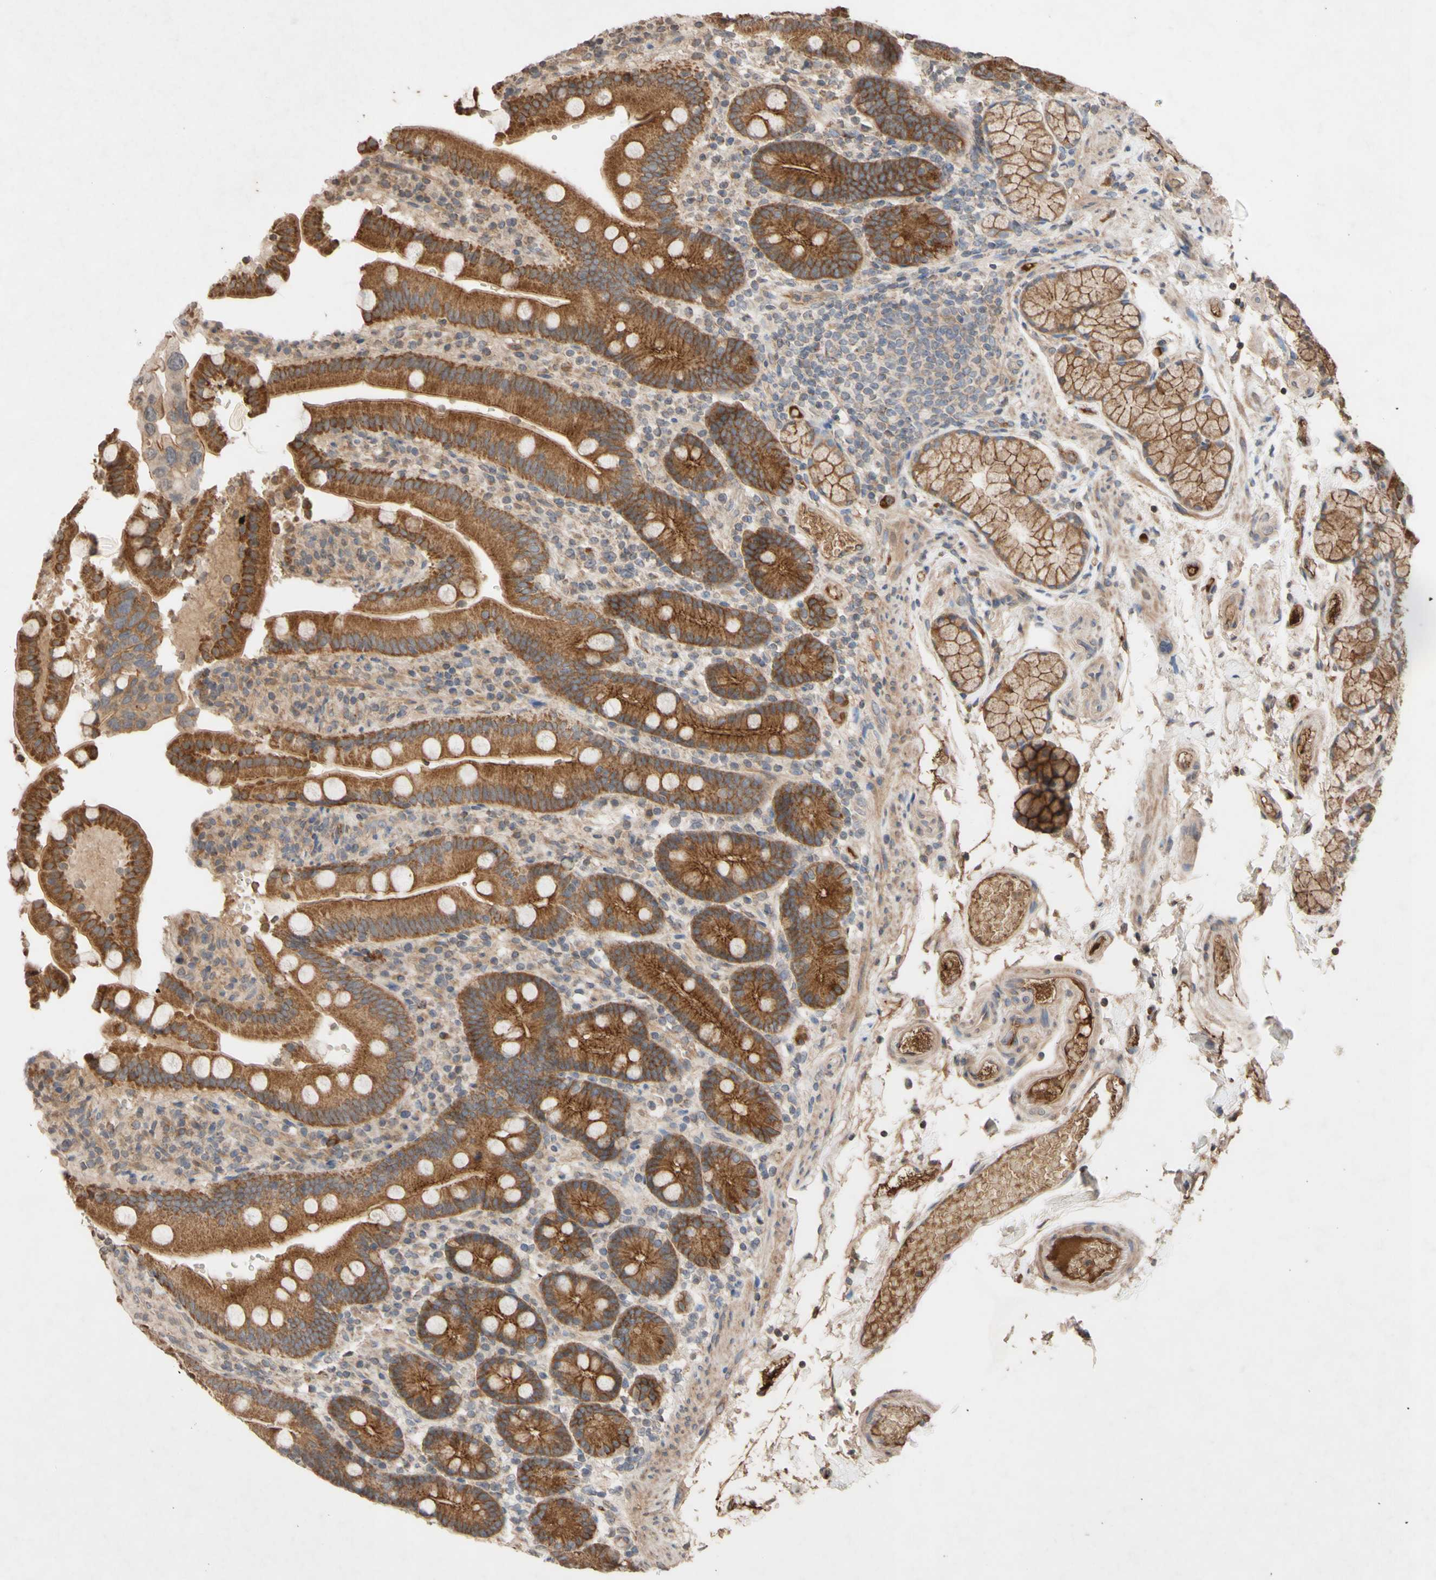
{"staining": {"intensity": "moderate", "quantity": ">75%", "location": "cytoplasmic/membranous"}, "tissue": "duodenum", "cell_type": "Glandular cells", "image_type": "normal", "snomed": [{"axis": "morphology", "description": "Normal tissue, NOS"}, {"axis": "topography", "description": "Small intestine, NOS"}], "caption": "Duodenum stained with immunohistochemistry (IHC) displays moderate cytoplasmic/membranous staining in approximately >75% of glandular cells. The staining was performed using DAB to visualize the protein expression in brown, while the nuclei were stained in blue with hematoxylin (Magnification: 20x).", "gene": "NECTIN3", "patient": {"sex": "female", "age": 71}}